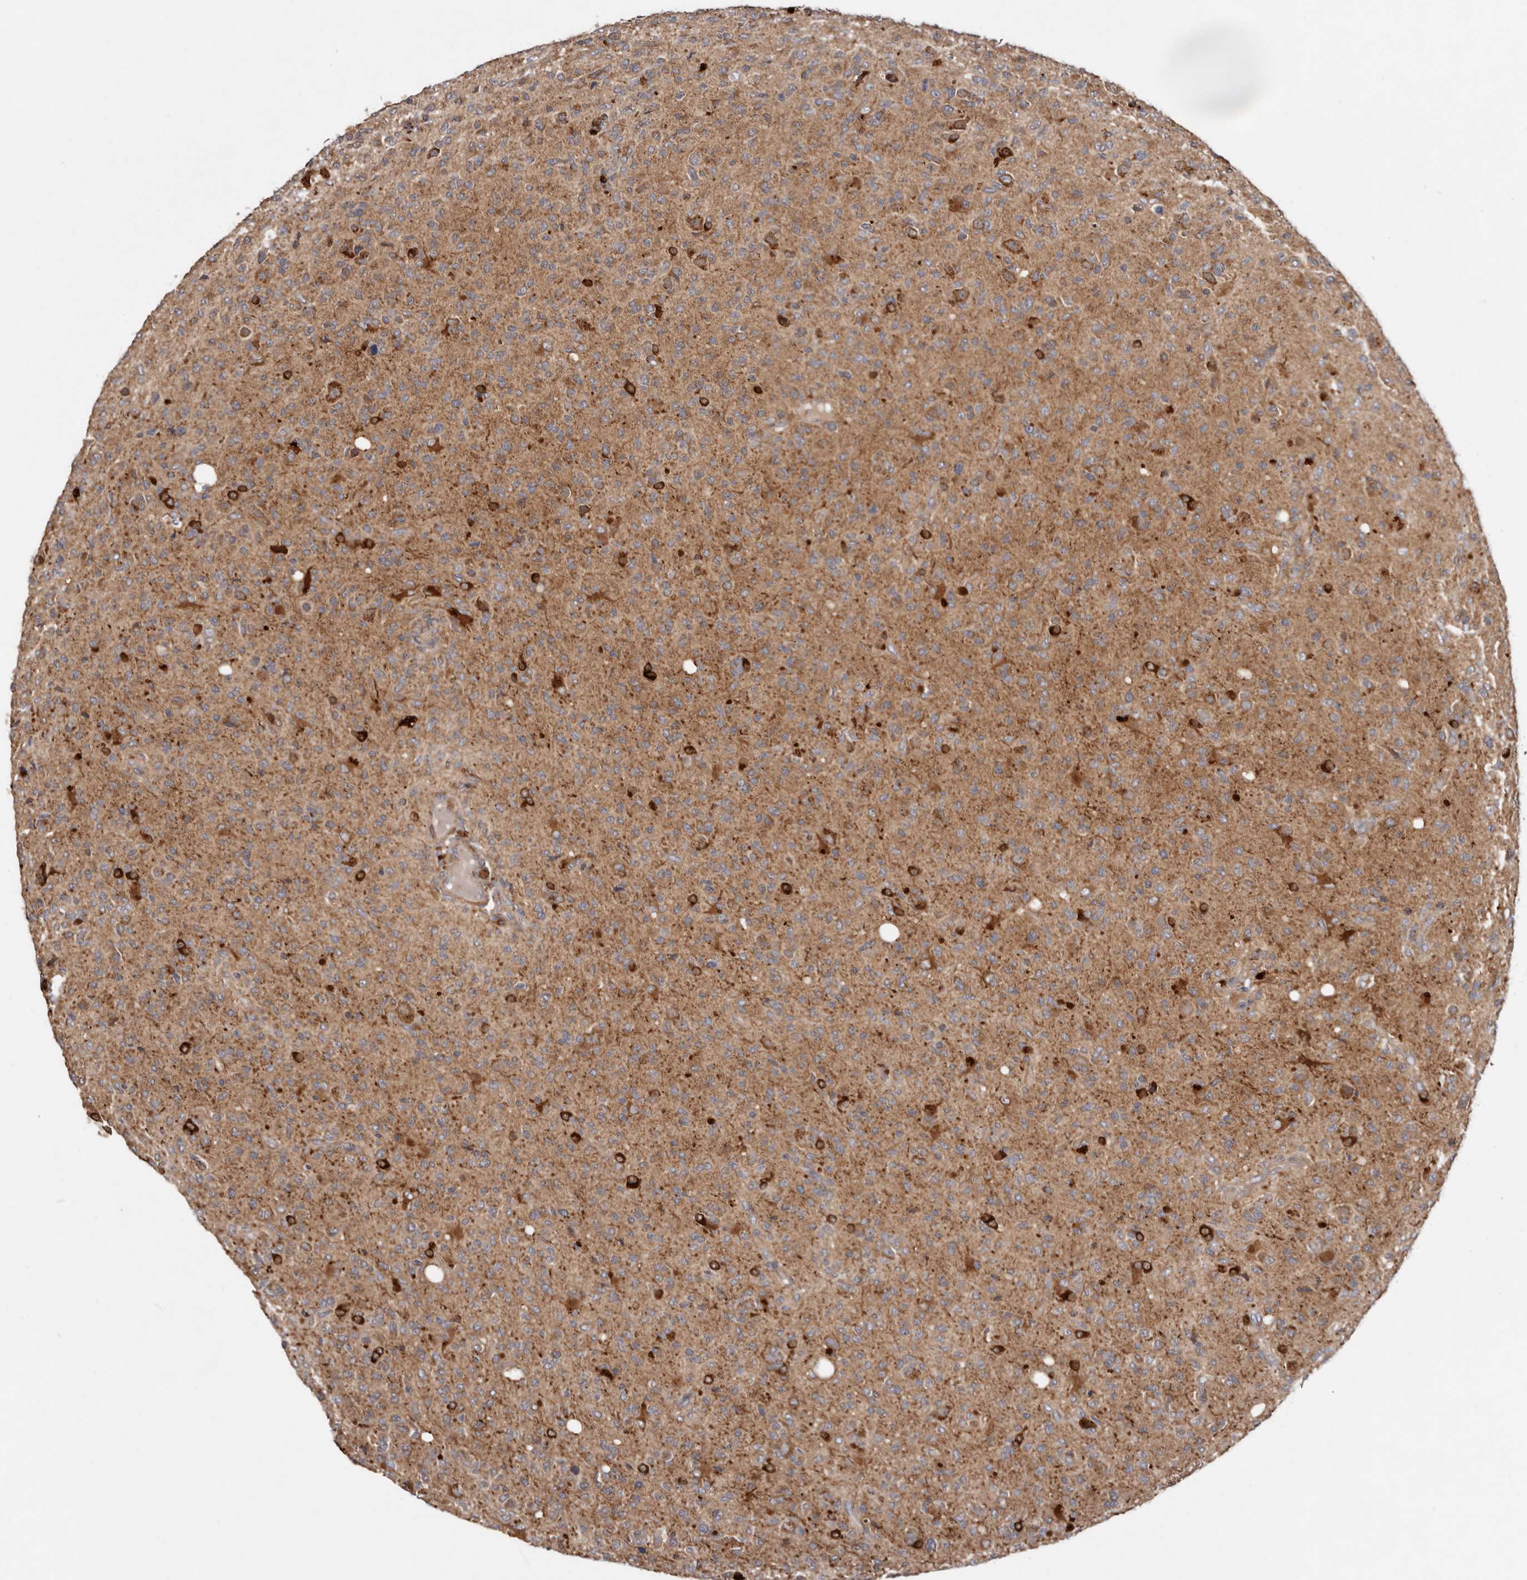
{"staining": {"intensity": "moderate", "quantity": "25%-75%", "location": "cytoplasmic/membranous"}, "tissue": "glioma", "cell_type": "Tumor cells", "image_type": "cancer", "snomed": [{"axis": "morphology", "description": "Glioma, malignant, High grade"}, {"axis": "topography", "description": "Brain"}], "caption": "Malignant glioma (high-grade) stained with a protein marker displays moderate staining in tumor cells.", "gene": "GOT1L1", "patient": {"sex": "female", "age": 57}}